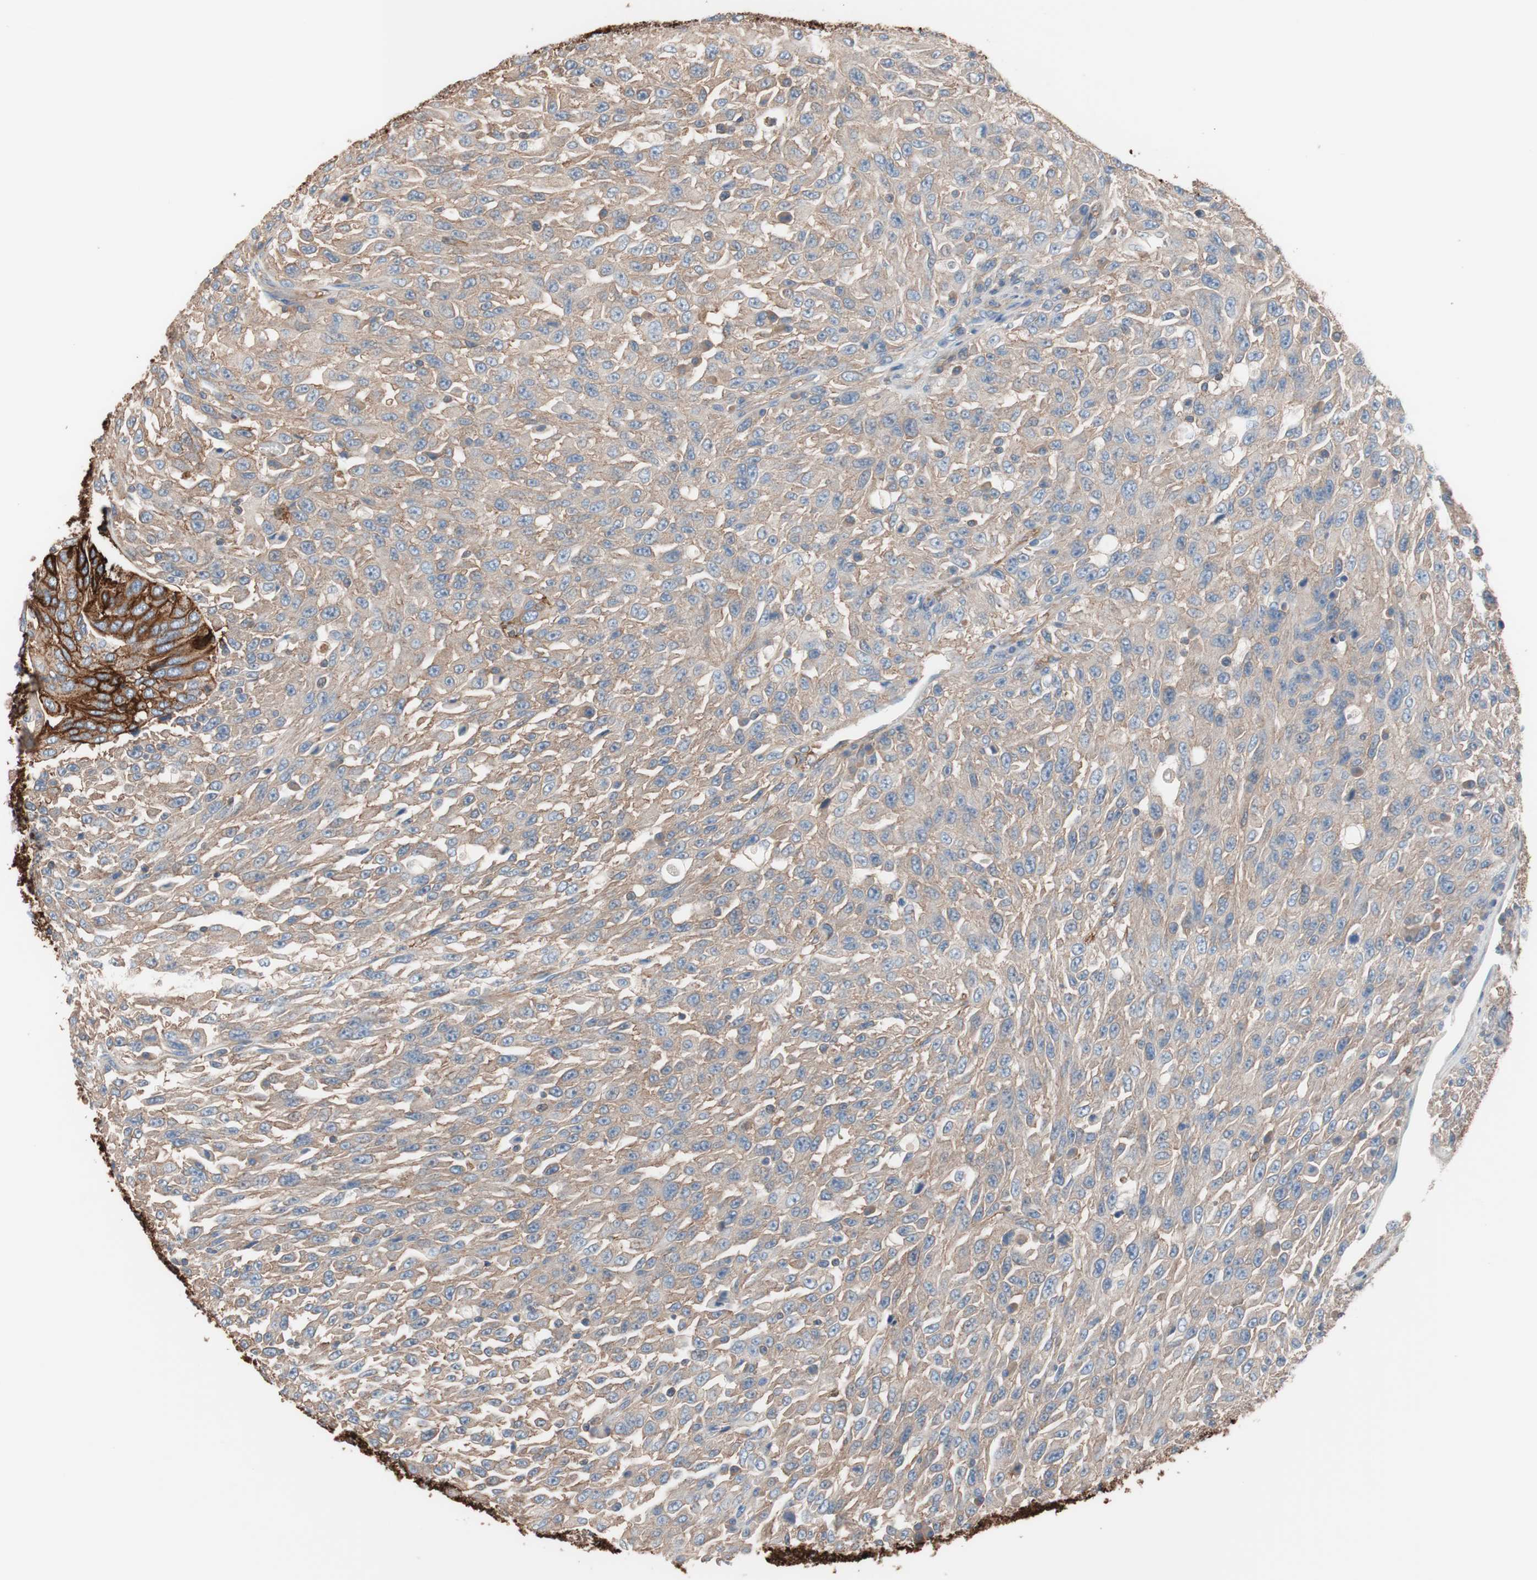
{"staining": {"intensity": "moderate", "quantity": ">75%", "location": "cytoplasmic/membranous"}, "tissue": "urothelial cancer", "cell_type": "Tumor cells", "image_type": "cancer", "snomed": [{"axis": "morphology", "description": "Urothelial carcinoma, High grade"}, {"axis": "topography", "description": "Urinary bladder"}], "caption": "IHC (DAB) staining of urothelial cancer reveals moderate cytoplasmic/membranous protein expression in about >75% of tumor cells.", "gene": "GPR160", "patient": {"sex": "male", "age": 66}}